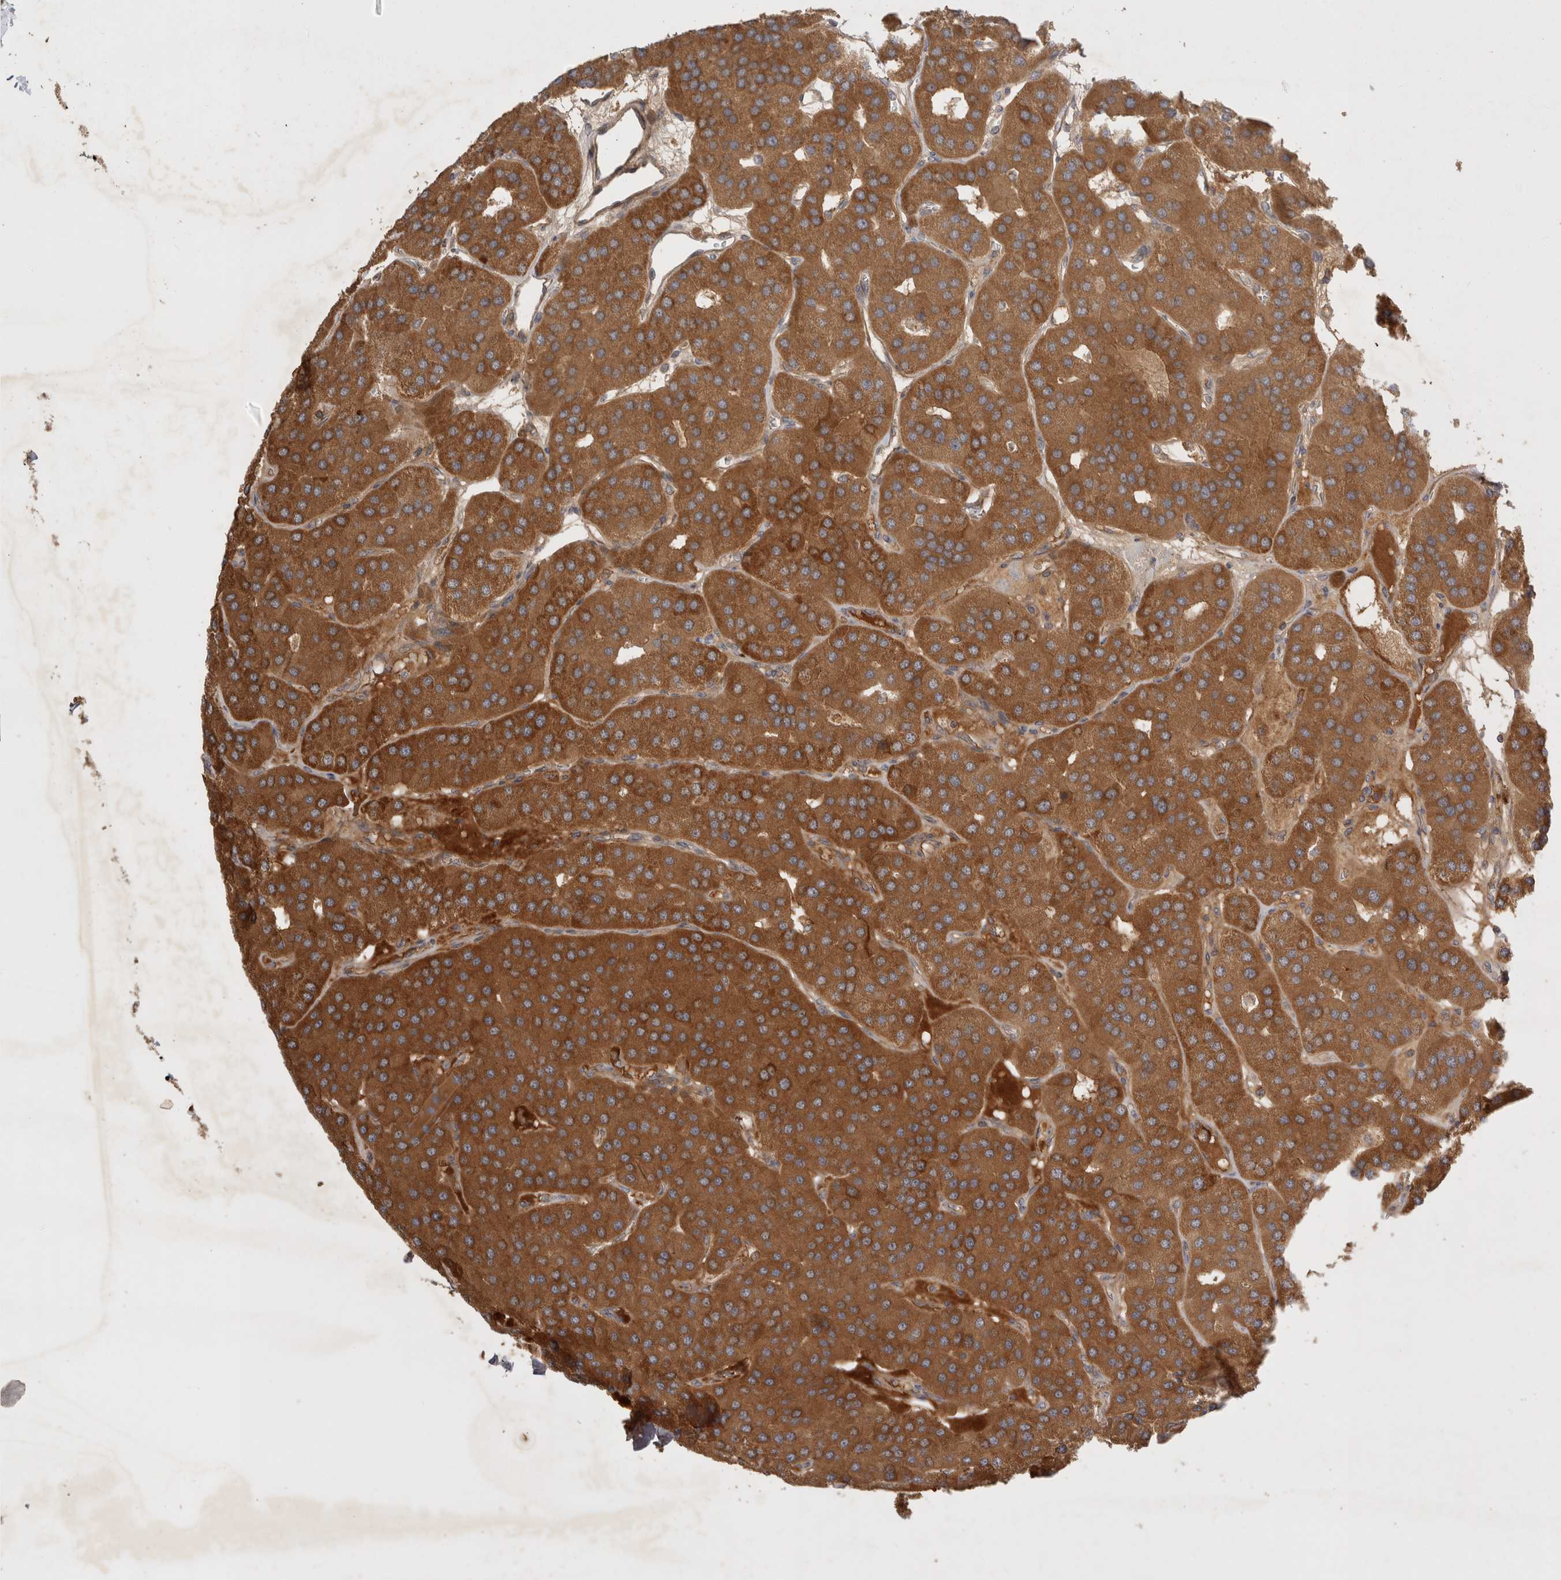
{"staining": {"intensity": "strong", "quantity": ">75%", "location": "cytoplasmic/membranous"}, "tissue": "parathyroid gland", "cell_type": "Glandular cells", "image_type": "normal", "snomed": [{"axis": "morphology", "description": "Normal tissue, NOS"}, {"axis": "morphology", "description": "Adenoma, NOS"}, {"axis": "topography", "description": "Parathyroid gland"}], "caption": "The immunohistochemical stain shows strong cytoplasmic/membranous expression in glandular cells of unremarkable parathyroid gland.", "gene": "PPP1R42", "patient": {"sex": "female", "age": 86}}